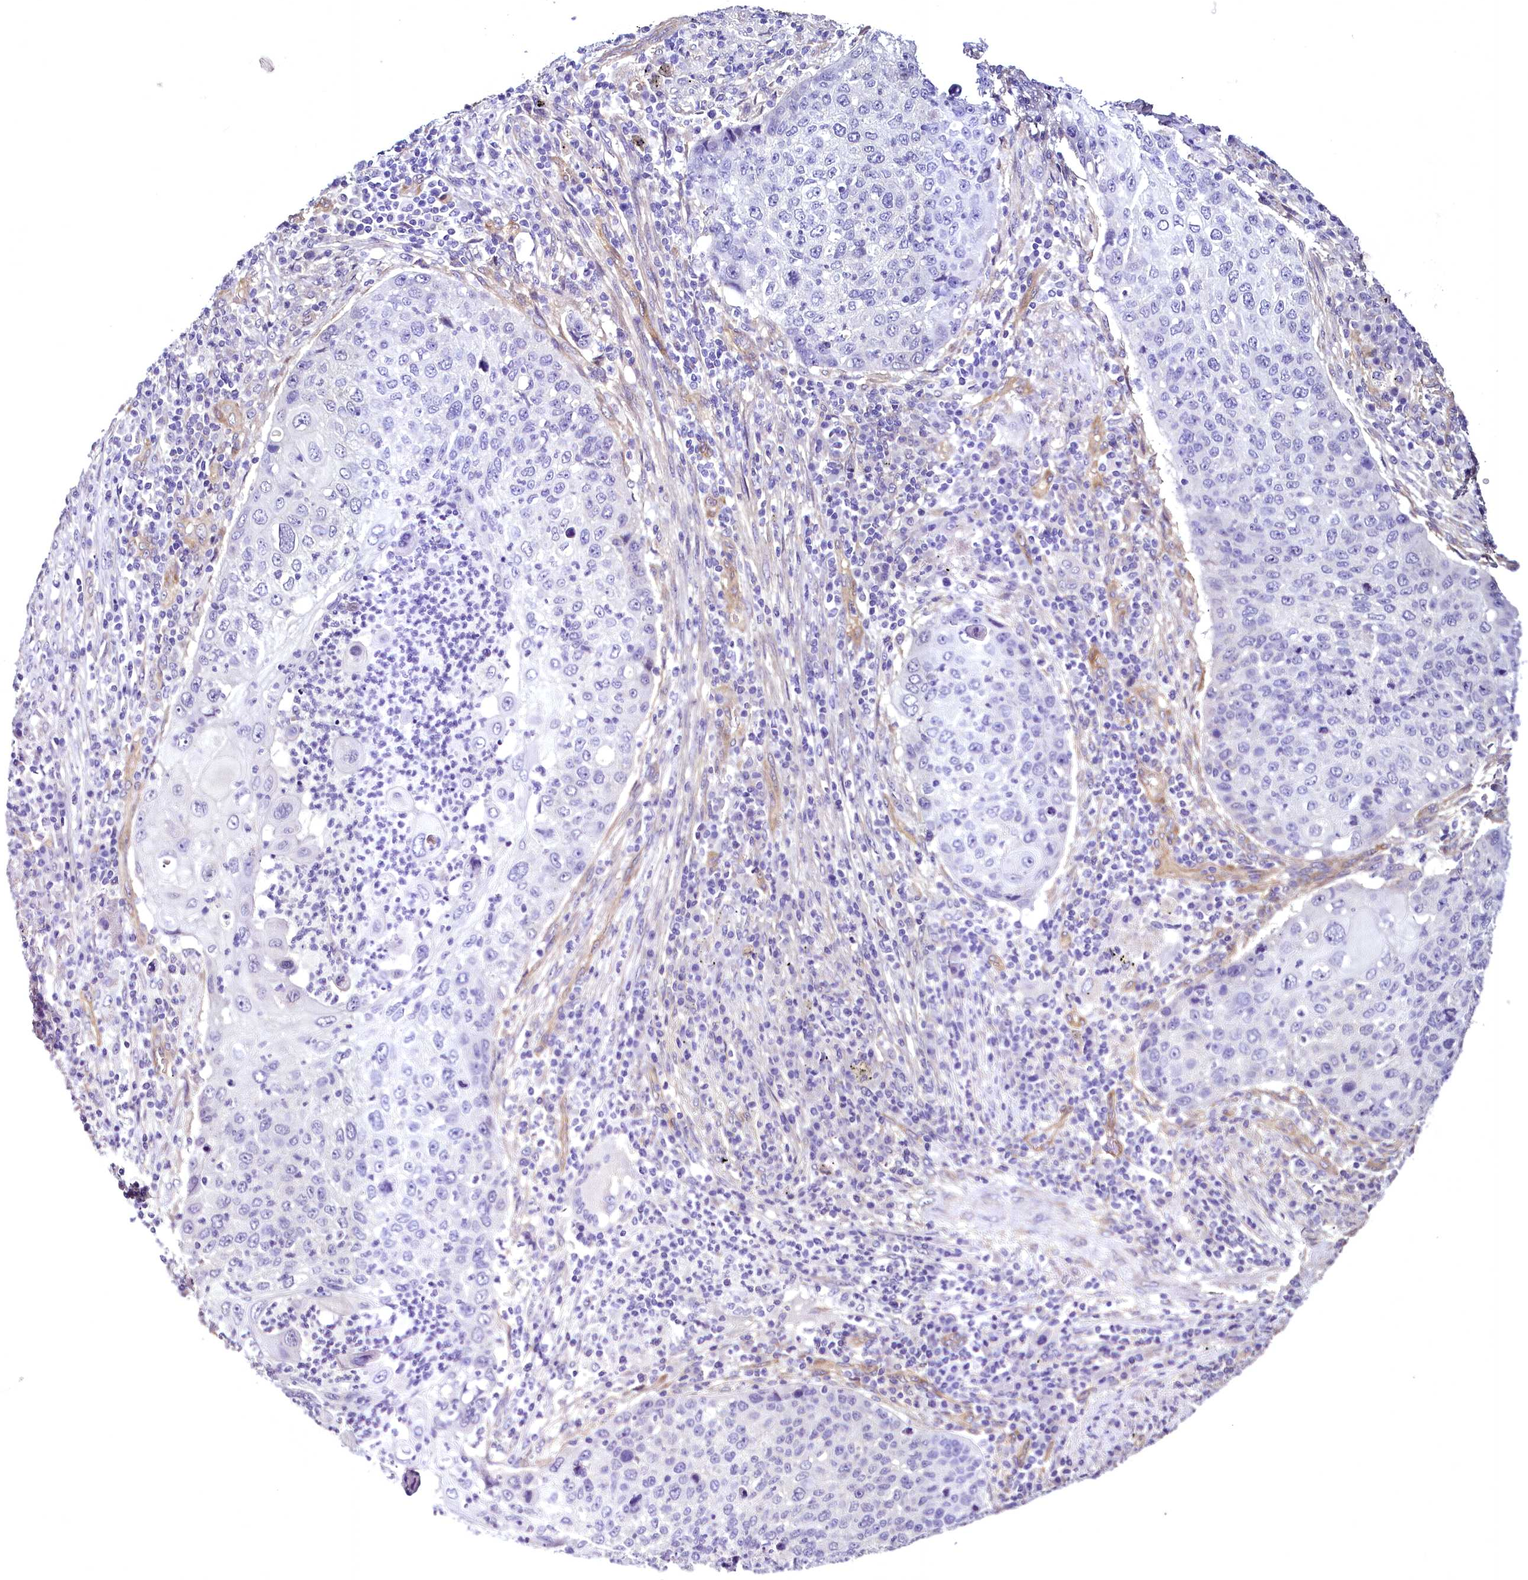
{"staining": {"intensity": "negative", "quantity": "none", "location": "none"}, "tissue": "lung cancer", "cell_type": "Tumor cells", "image_type": "cancer", "snomed": [{"axis": "morphology", "description": "Squamous cell carcinoma, NOS"}, {"axis": "topography", "description": "Lung"}], "caption": "The photomicrograph demonstrates no significant staining in tumor cells of lung cancer.", "gene": "STXBP1", "patient": {"sex": "female", "age": 63}}